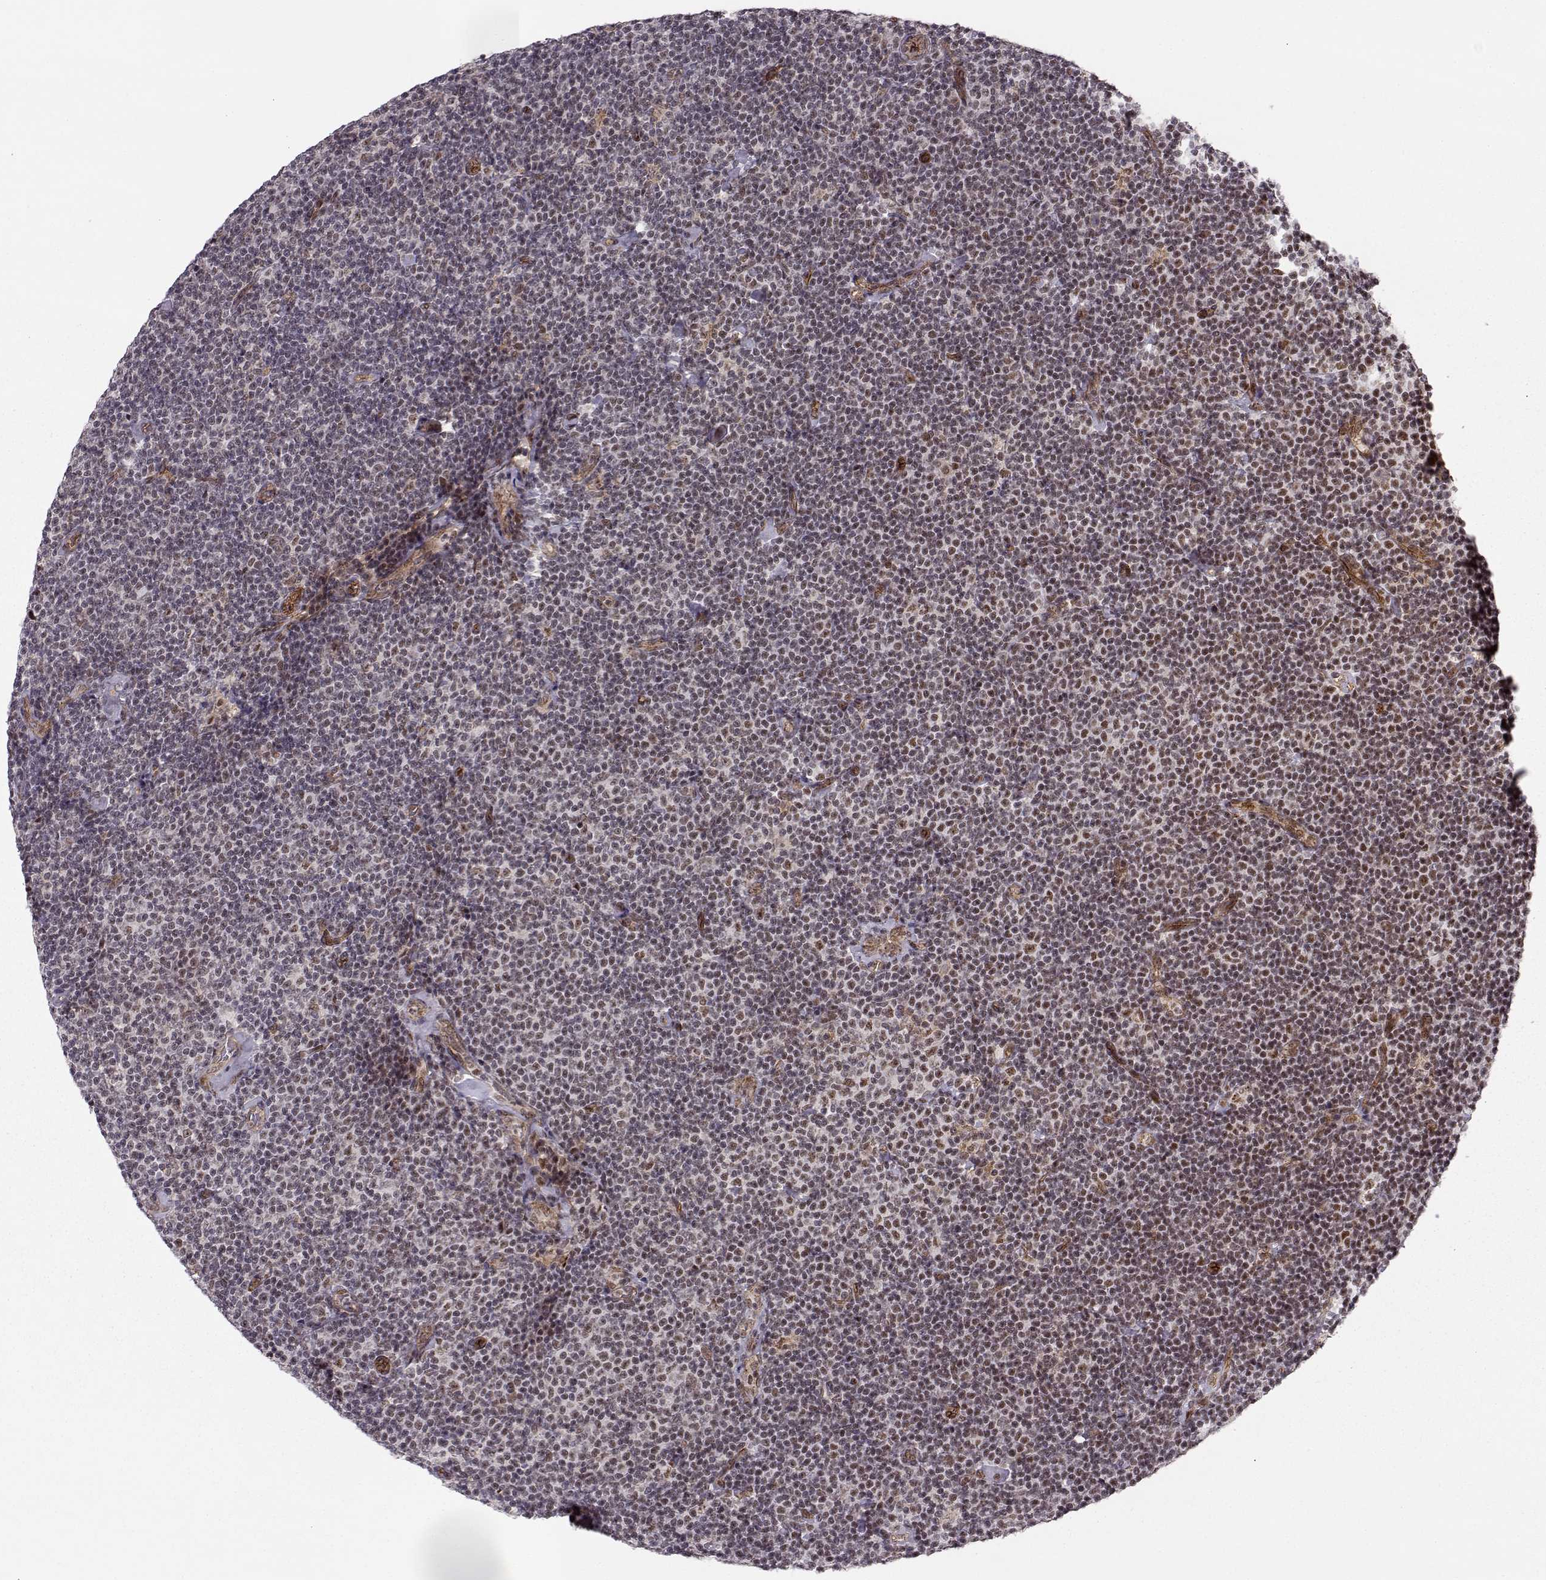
{"staining": {"intensity": "weak", "quantity": "25%-75%", "location": "cytoplasmic/membranous,nuclear"}, "tissue": "lymphoma", "cell_type": "Tumor cells", "image_type": "cancer", "snomed": [{"axis": "morphology", "description": "Malignant lymphoma, non-Hodgkin's type, Low grade"}, {"axis": "topography", "description": "Lymph node"}], "caption": "The photomicrograph shows a brown stain indicating the presence of a protein in the cytoplasmic/membranous and nuclear of tumor cells in low-grade malignant lymphoma, non-Hodgkin's type.", "gene": "CIR1", "patient": {"sex": "male", "age": 81}}